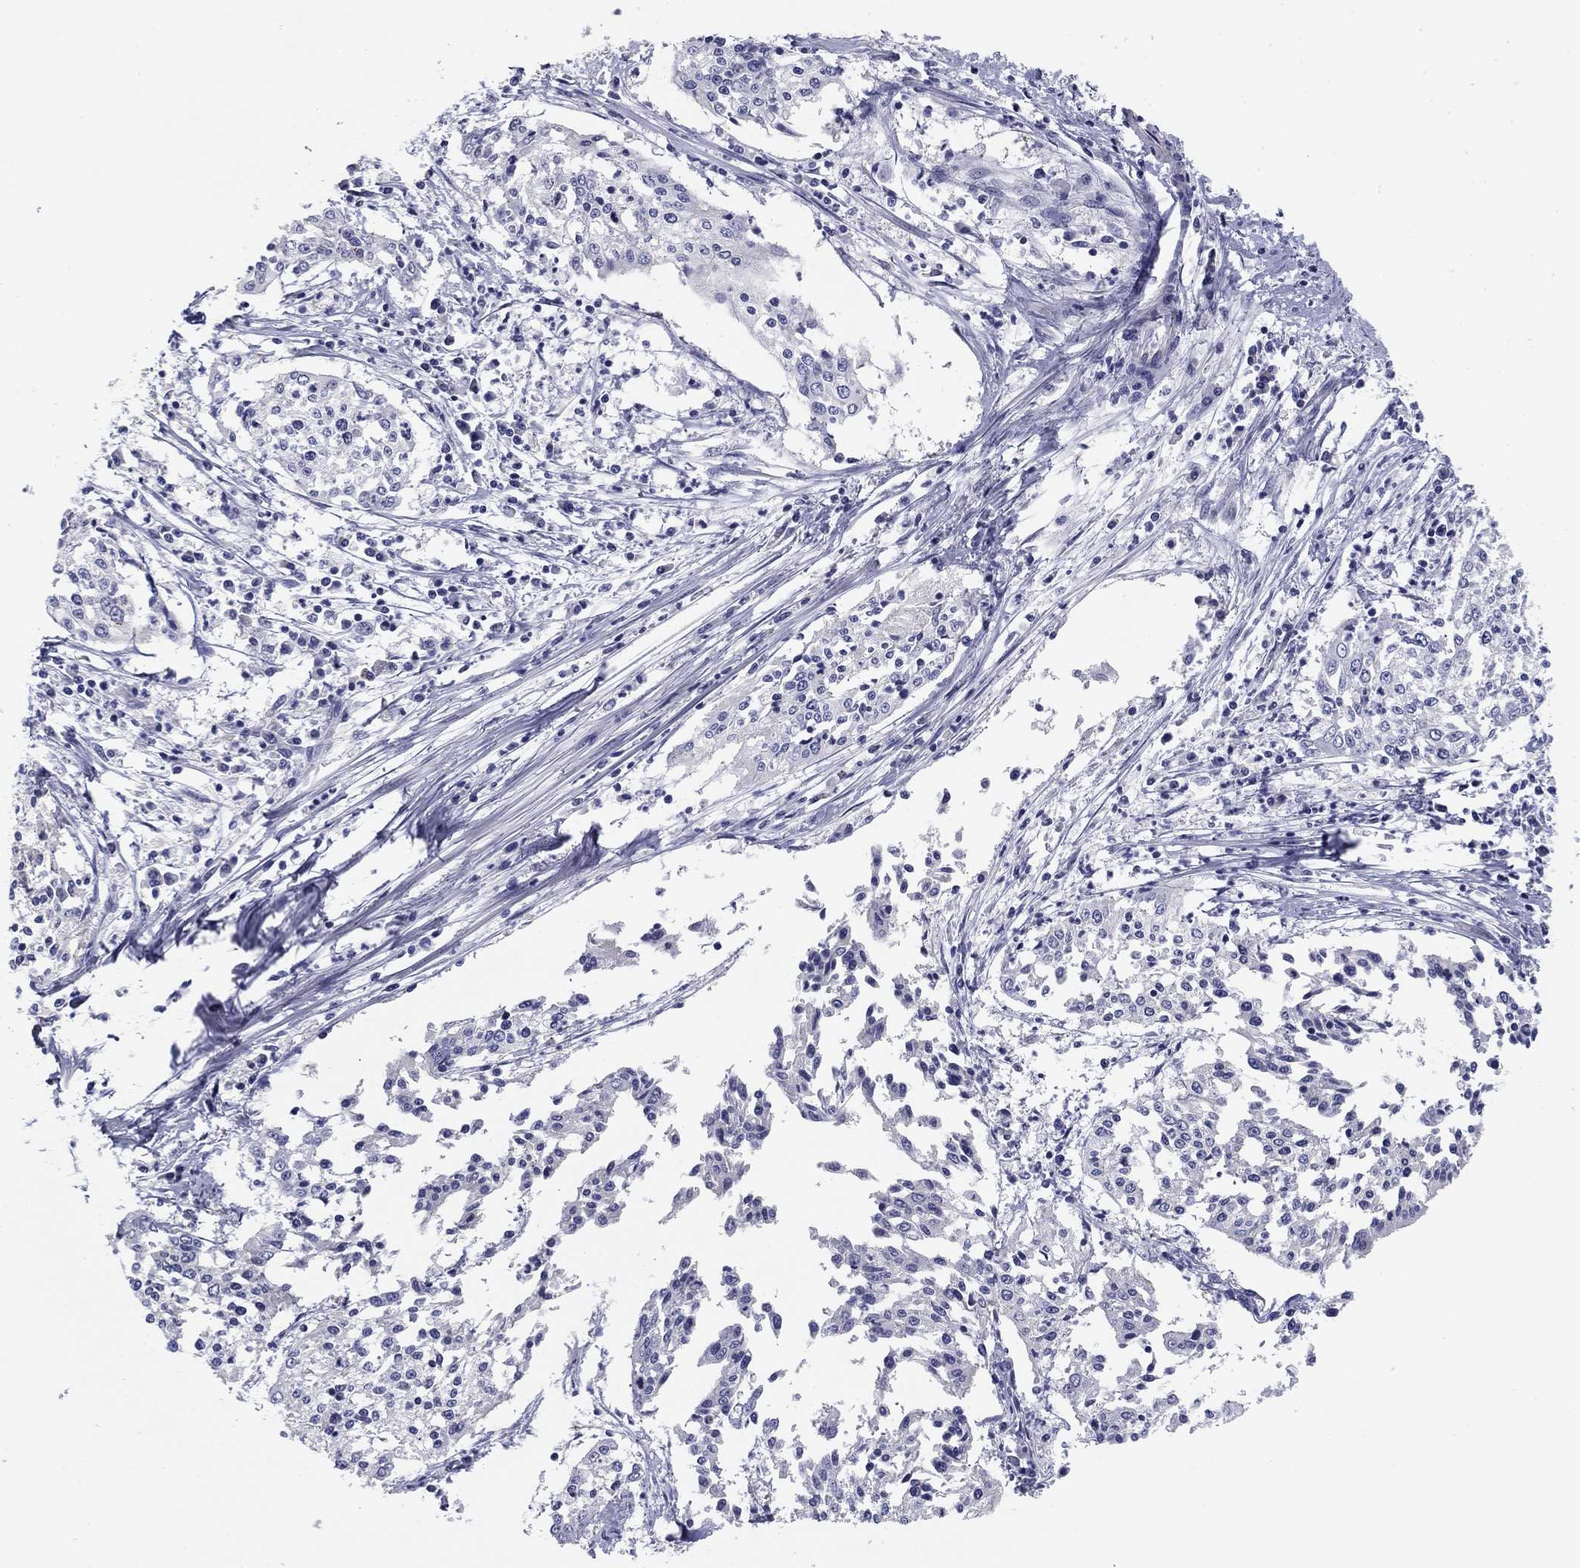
{"staining": {"intensity": "negative", "quantity": "none", "location": "none"}, "tissue": "cervical cancer", "cell_type": "Tumor cells", "image_type": "cancer", "snomed": [{"axis": "morphology", "description": "Squamous cell carcinoma, NOS"}, {"axis": "topography", "description": "Cervix"}], "caption": "Squamous cell carcinoma (cervical) stained for a protein using IHC exhibits no expression tumor cells.", "gene": "SEPTIN3", "patient": {"sex": "female", "age": 41}}